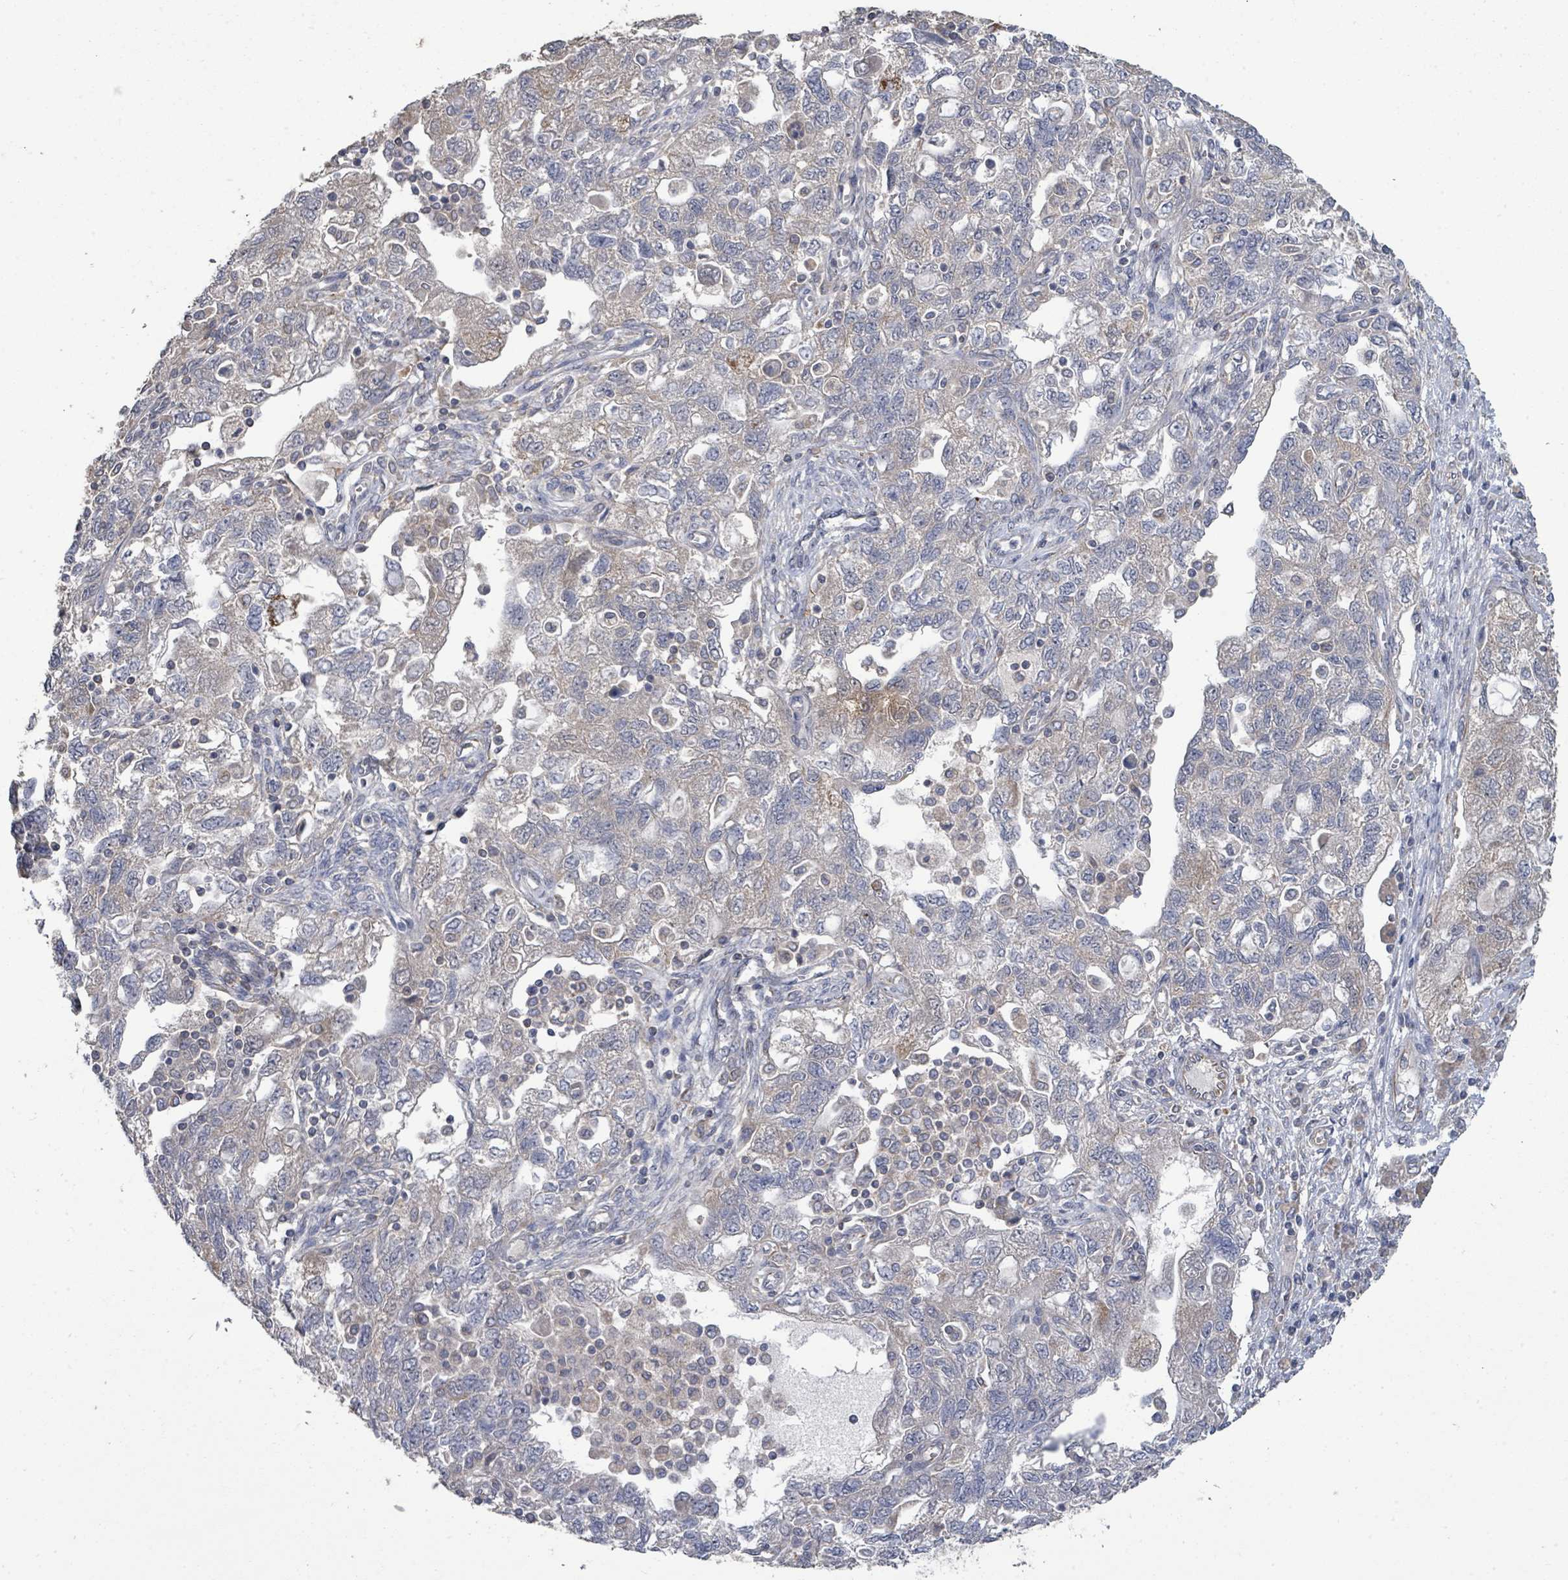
{"staining": {"intensity": "moderate", "quantity": "<25%", "location": "cytoplasmic/membranous"}, "tissue": "ovarian cancer", "cell_type": "Tumor cells", "image_type": "cancer", "snomed": [{"axis": "morphology", "description": "Carcinoma, NOS"}, {"axis": "morphology", "description": "Cystadenocarcinoma, serous, NOS"}, {"axis": "topography", "description": "Ovary"}], "caption": "Ovarian cancer stained for a protein reveals moderate cytoplasmic/membranous positivity in tumor cells. (DAB IHC with brightfield microscopy, high magnification).", "gene": "SLC9A7", "patient": {"sex": "female", "age": 69}}